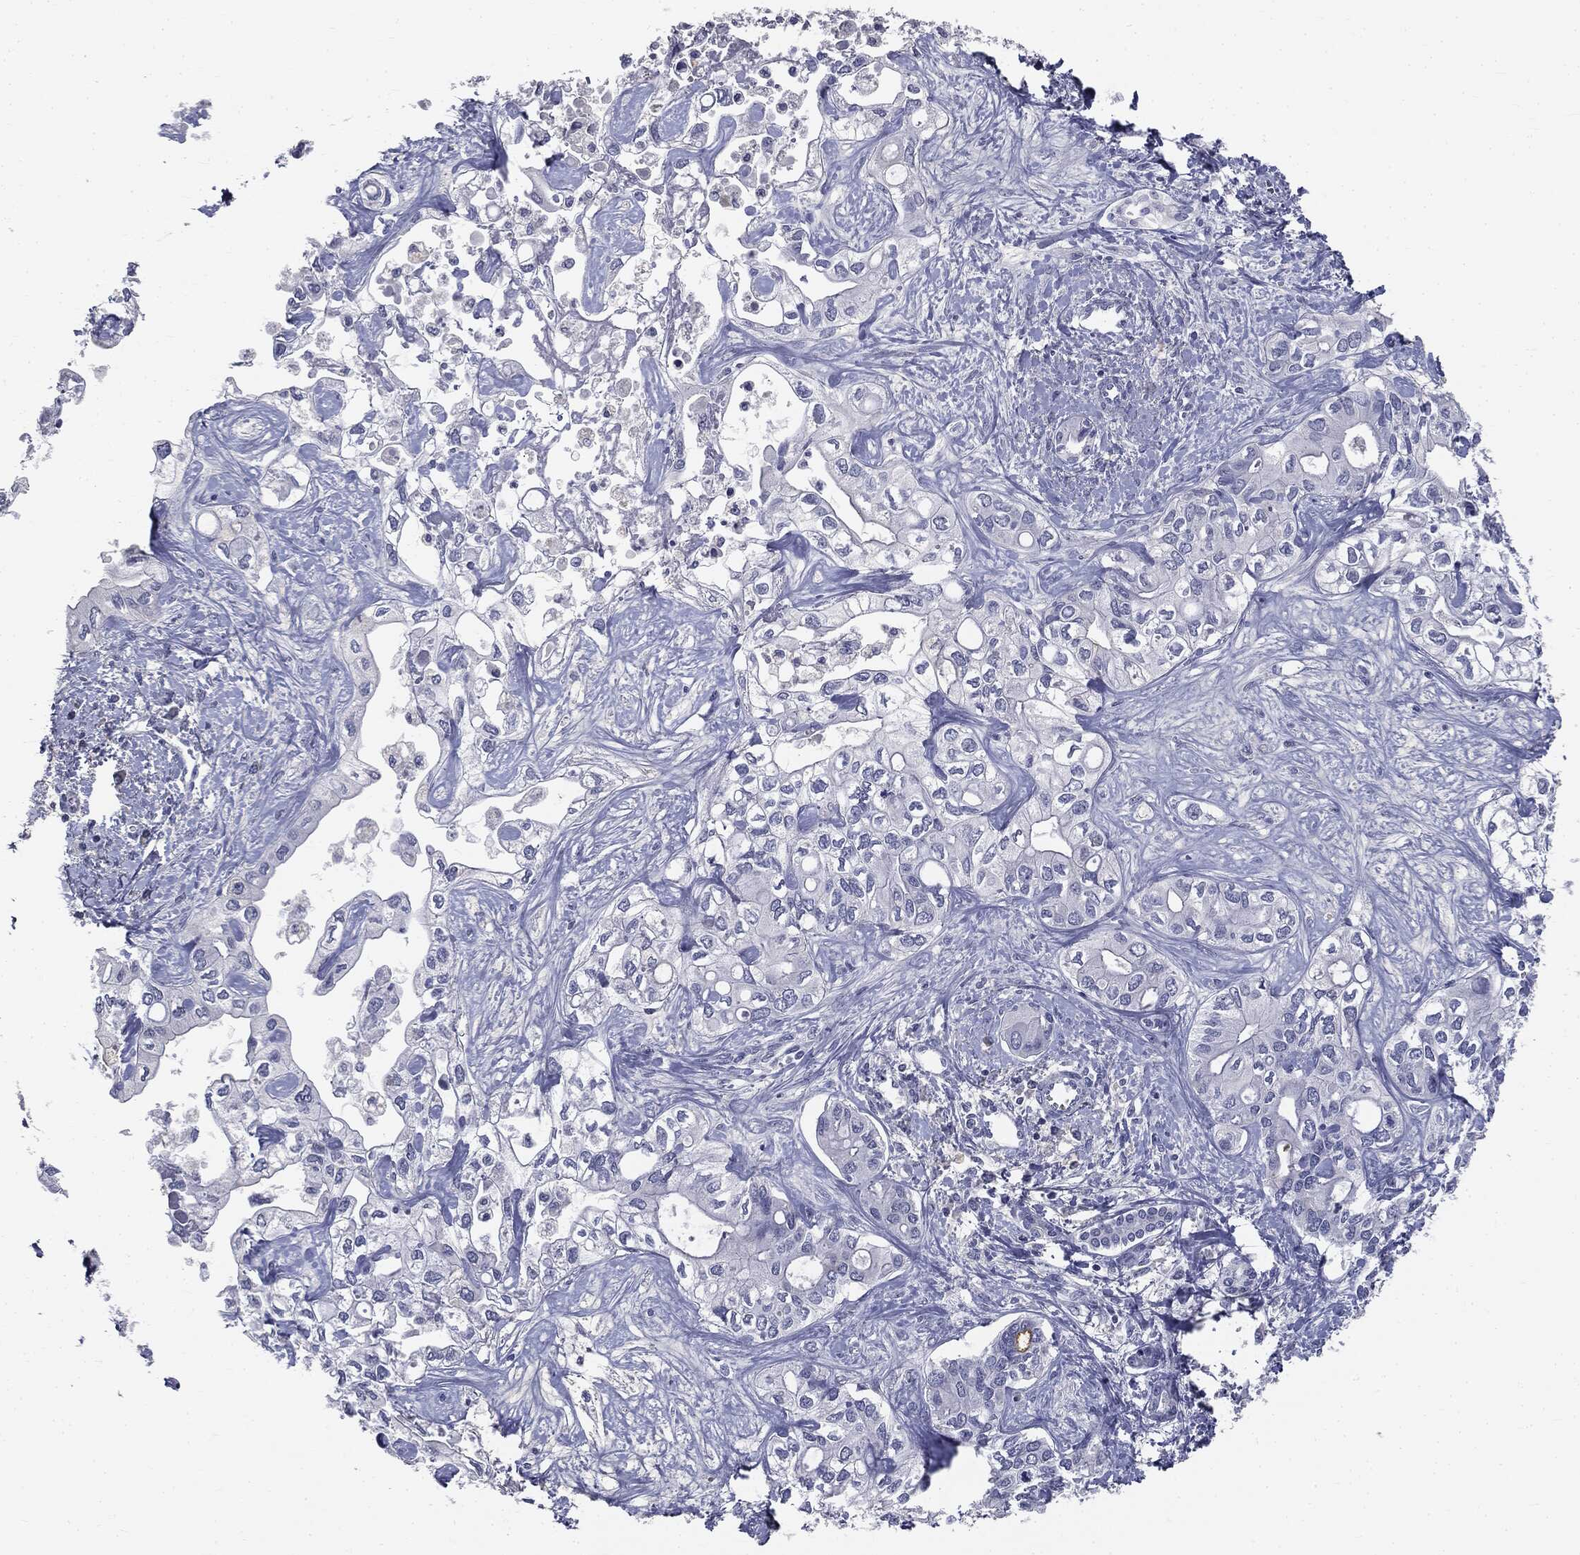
{"staining": {"intensity": "negative", "quantity": "none", "location": "none"}, "tissue": "liver cancer", "cell_type": "Tumor cells", "image_type": "cancer", "snomed": [{"axis": "morphology", "description": "Cholangiocarcinoma"}, {"axis": "topography", "description": "Liver"}], "caption": "An image of human liver cancer (cholangiocarcinoma) is negative for staining in tumor cells.", "gene": "AFP", "patient": {"sex": "female", "age": 64}}